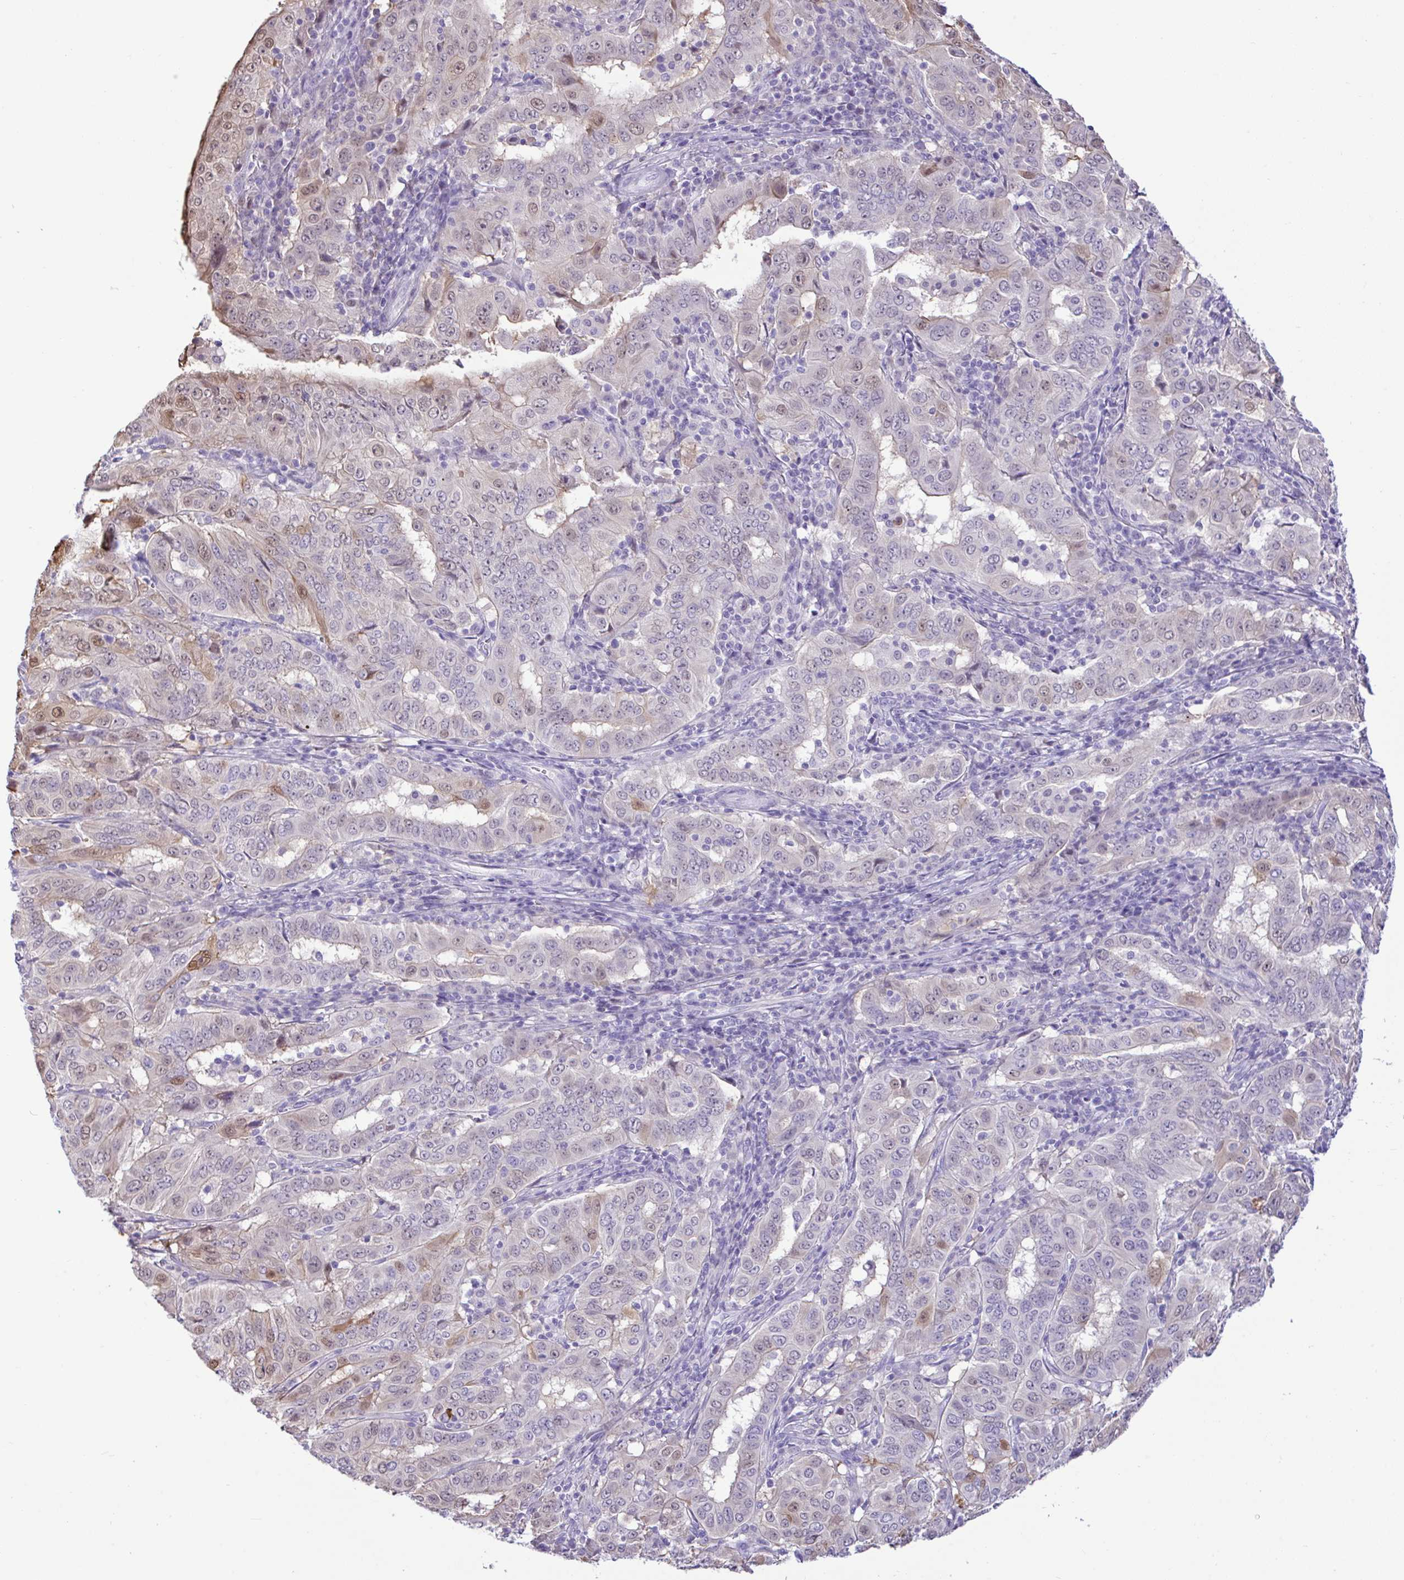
{"staining": {"intensity": "moderate", "quantity": "<25%", "location": "nuclear"}, "tissue": "pancreatic cancer", "cell_type": "Tumor cells", "image_type": "cancer", "snomed": [{"axis": "morphology", "description": "Adenocarcinoma, NOS"}, {"axis": "topography", "description": "Pancreas"}], "caption": "Adenocarcinoma (pancreatic) stained for a protein displays moderate nuclear positivity in tumor cells.", "gene": "ZNF485", "patient": {"sex": "male", "age": 63}}